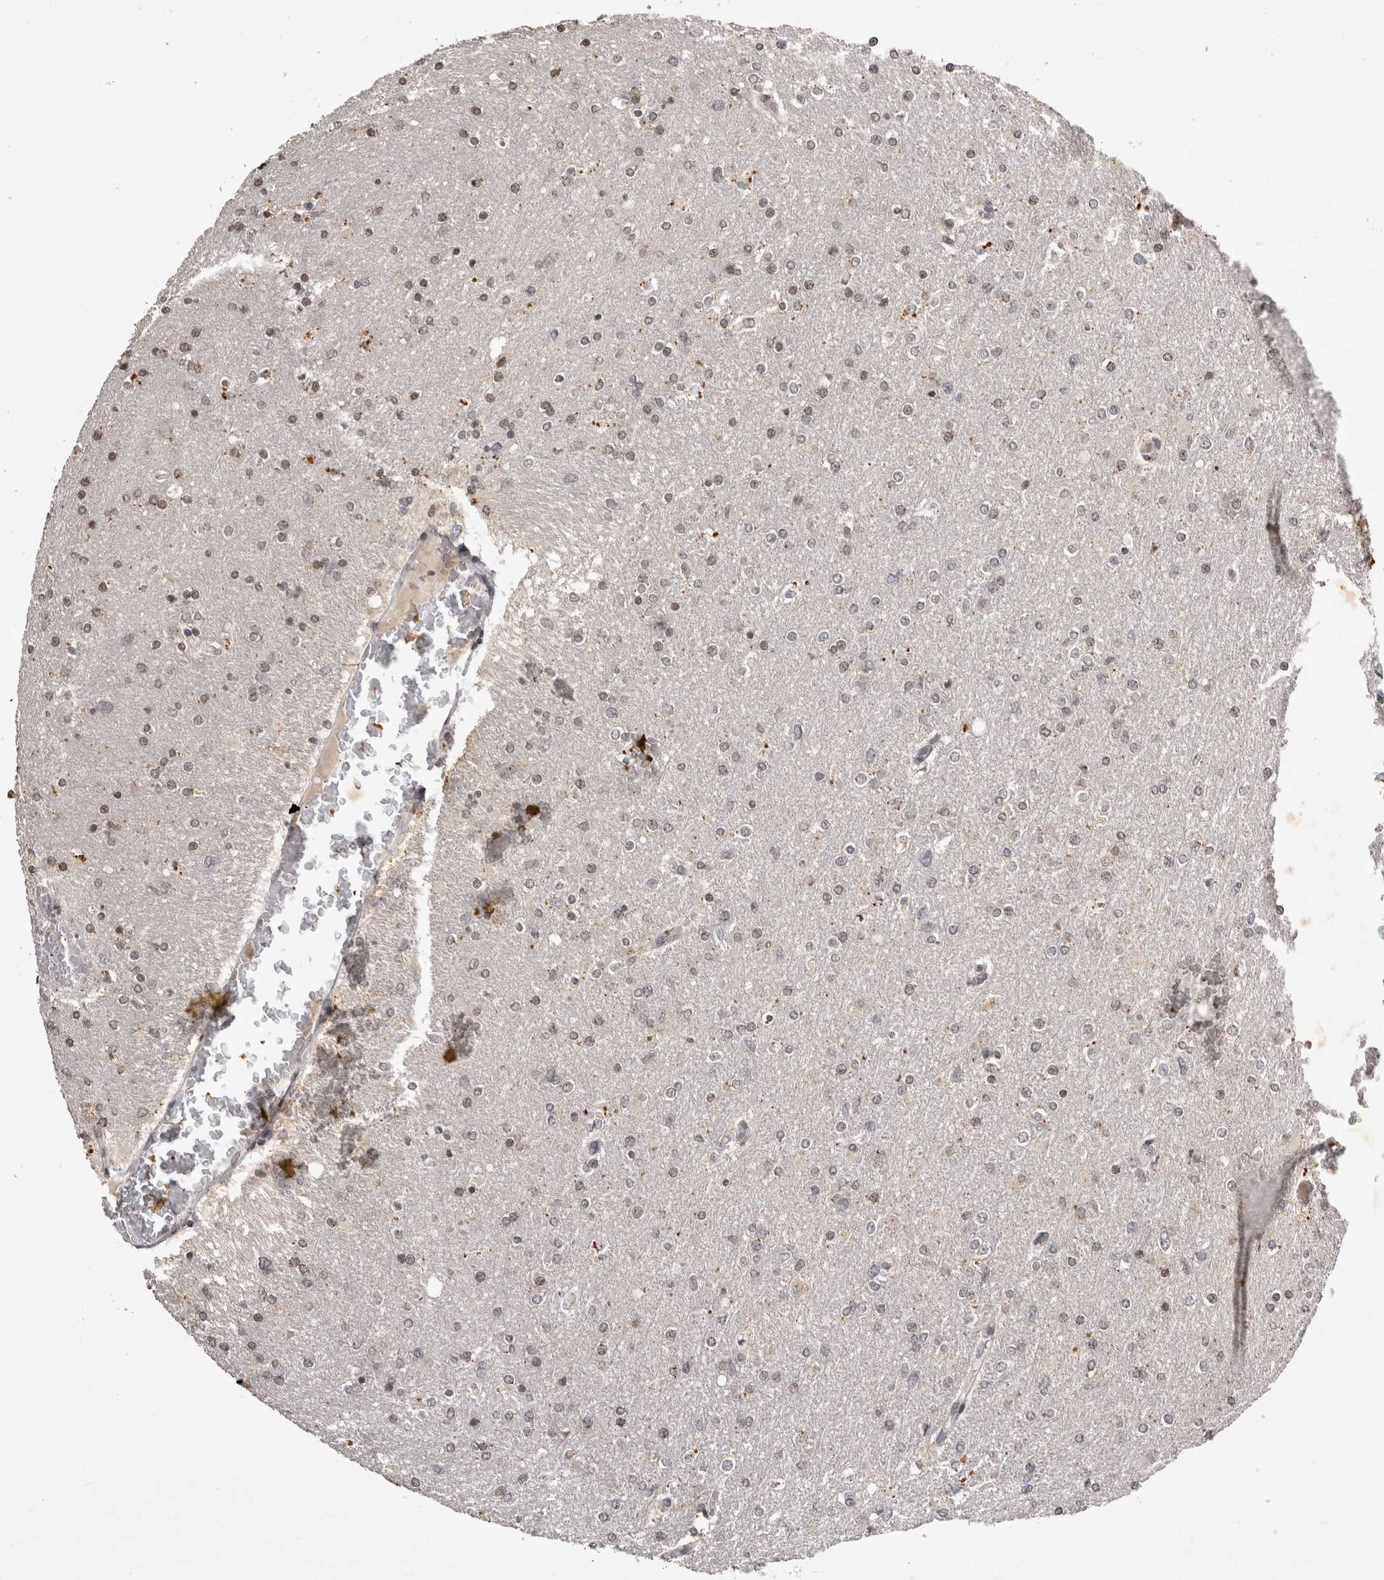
{"staining": {"intensity": "weak", "quantity": "25%-75%", "location": "nuclear"}, "tissue": "glioma", "cell_type": "Tumor cells", "image_type": "cancer", "snomed": [{"axis": "morphology", "description": "Glioma, malignant, High grade"}, {"axis": "topography", "description": "Cerebral cortex"}], "caption": "Protein staining reveals weak nuclear staining in approximately 25%-75% of tumor cells in malignant glioma (high-grade). (IHC, brightfield microscopy, high magnification).", "gene": "HRK", "patient": {"sex": "female", "age": 36}}